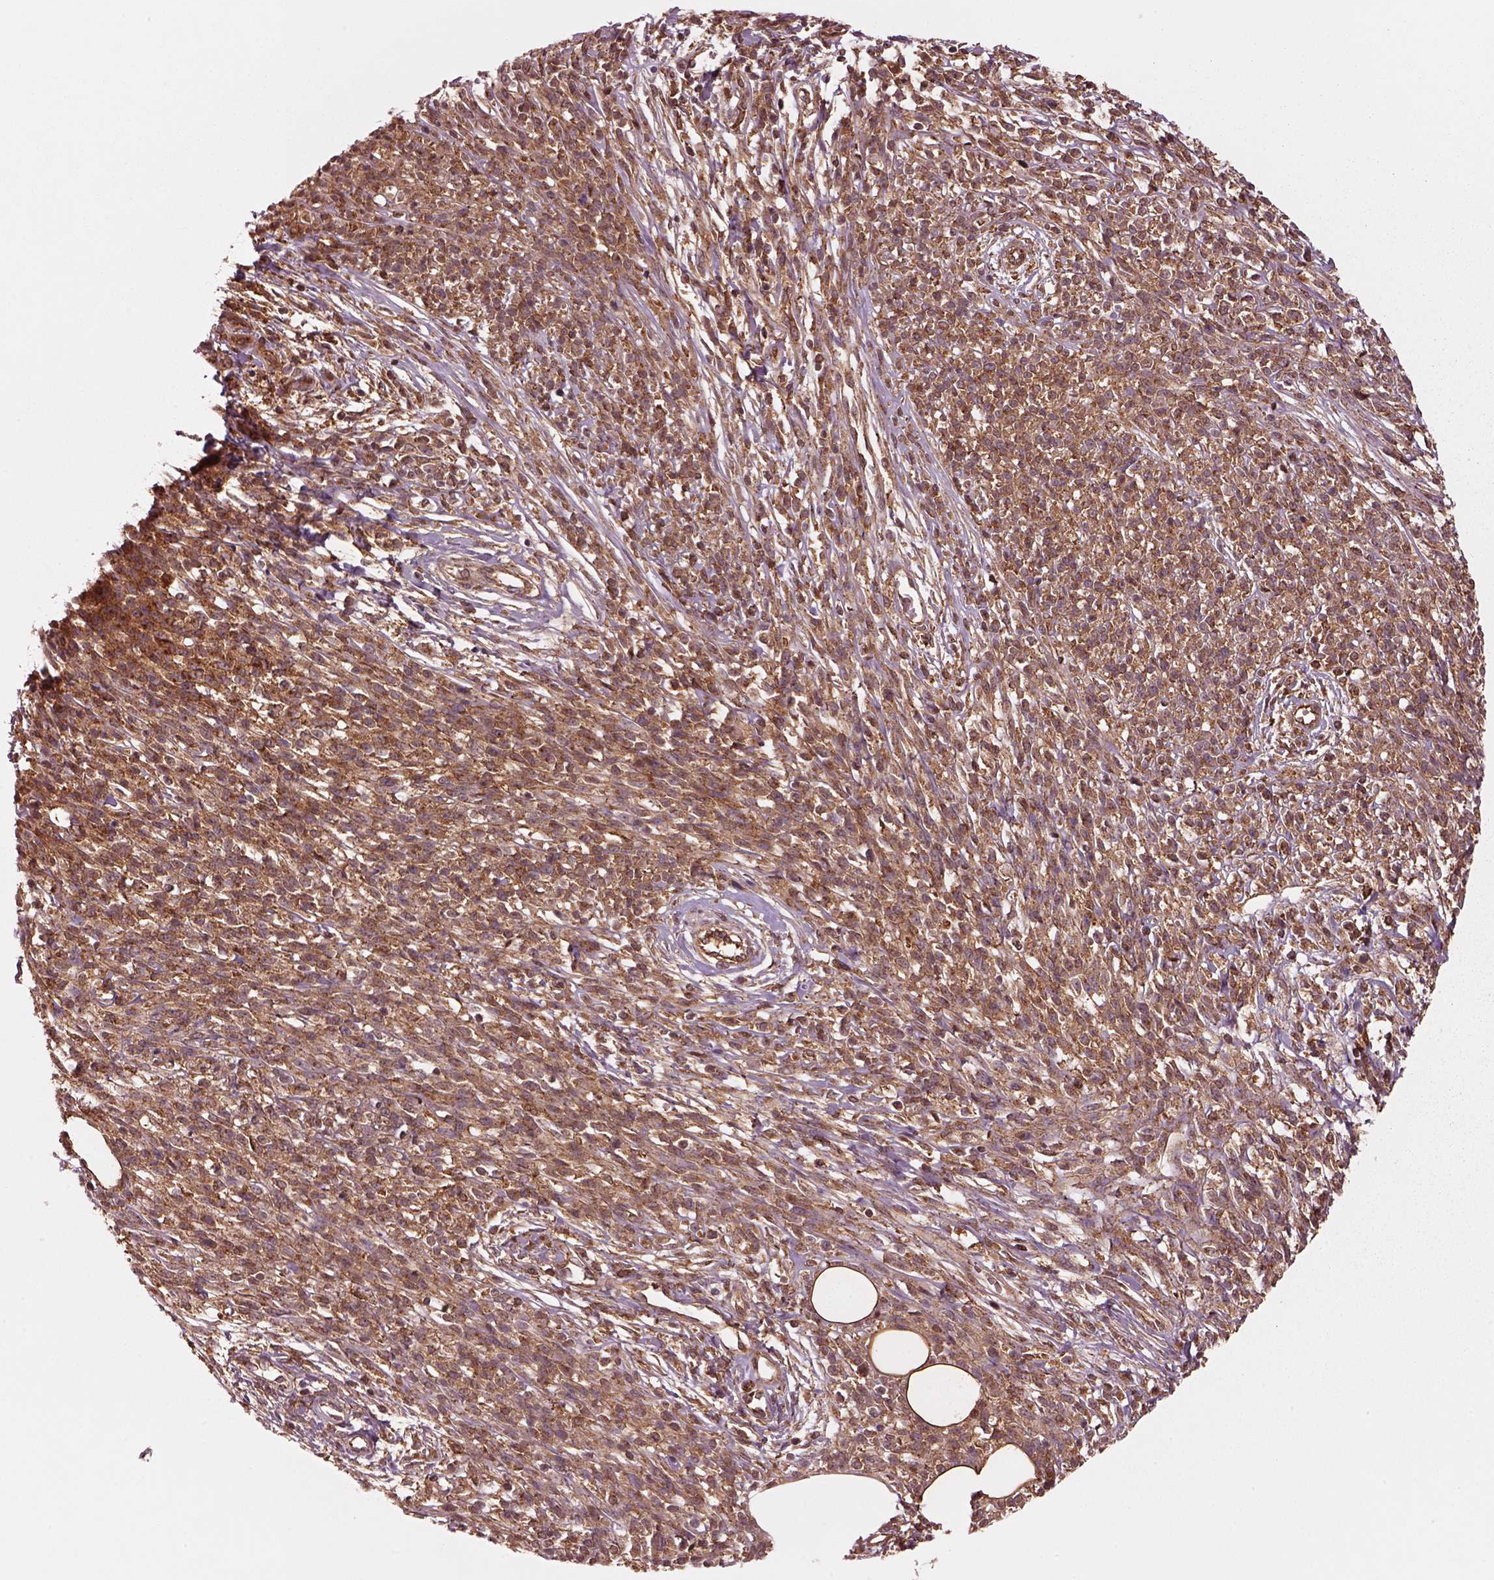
{"staining": {"intensity": "moderate", "quantity": ">75%", "location": "cytoplasmic/membranous"}, "tissue": "melanoma", "cell_type": "Tumor cells", "image_type": "cancer", "snomed": [{"axis": "morphology", "description": "Malignant melanoma, NOS"}, {"axis": "topography", "description": "Skin"}, {"axis": "topography", "description": "Skin of trunk"}], "caption": "A photomicrograph of melanoma stained for a protein demonstrates moderate cytoplasmic/membranous brown staining in tumor cells.", "gene": "WASHC2A", "patient": {"sex": "male", "age": 74}}